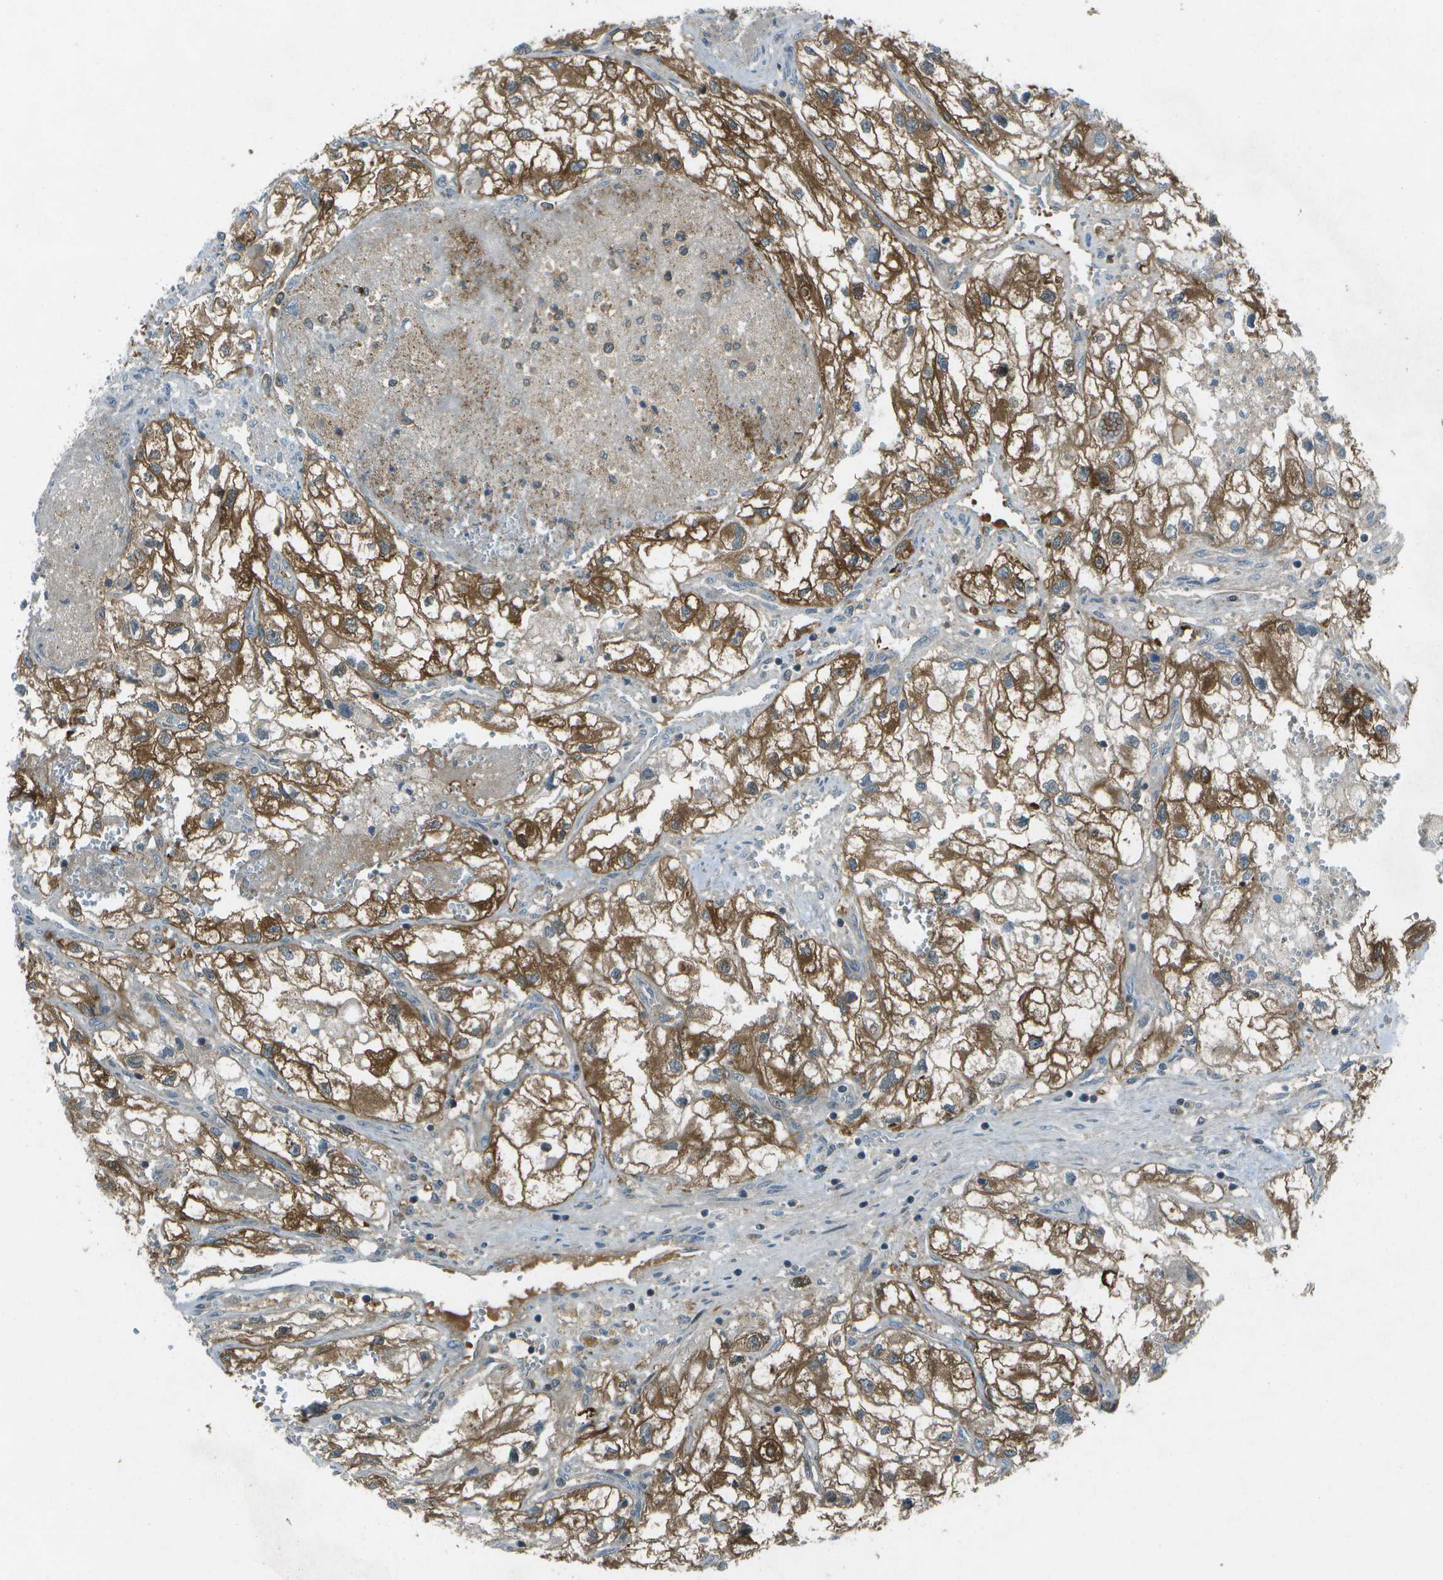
{"staining": {"intensity": "moderate", "quantity": ">75%", "location": "cytoplasmic/membranous"}, "tissue": "renal cancer", "cell_type": "Tumor cells", "image_type": "cancer", "snomed": [{"axis": "morphology", "description": "Adenocarcinoma, NOS"}, {"axis": "topography", "description": "Kidney"}], "caption": "This is an image of IHC staining of renal cancer (adenocarcinoma), which shows moderate positivity in the cytoplasmic/membranous of tumor cells.", "gene": "TMEM19", "patient": {"sex": "female", "age": 70}}